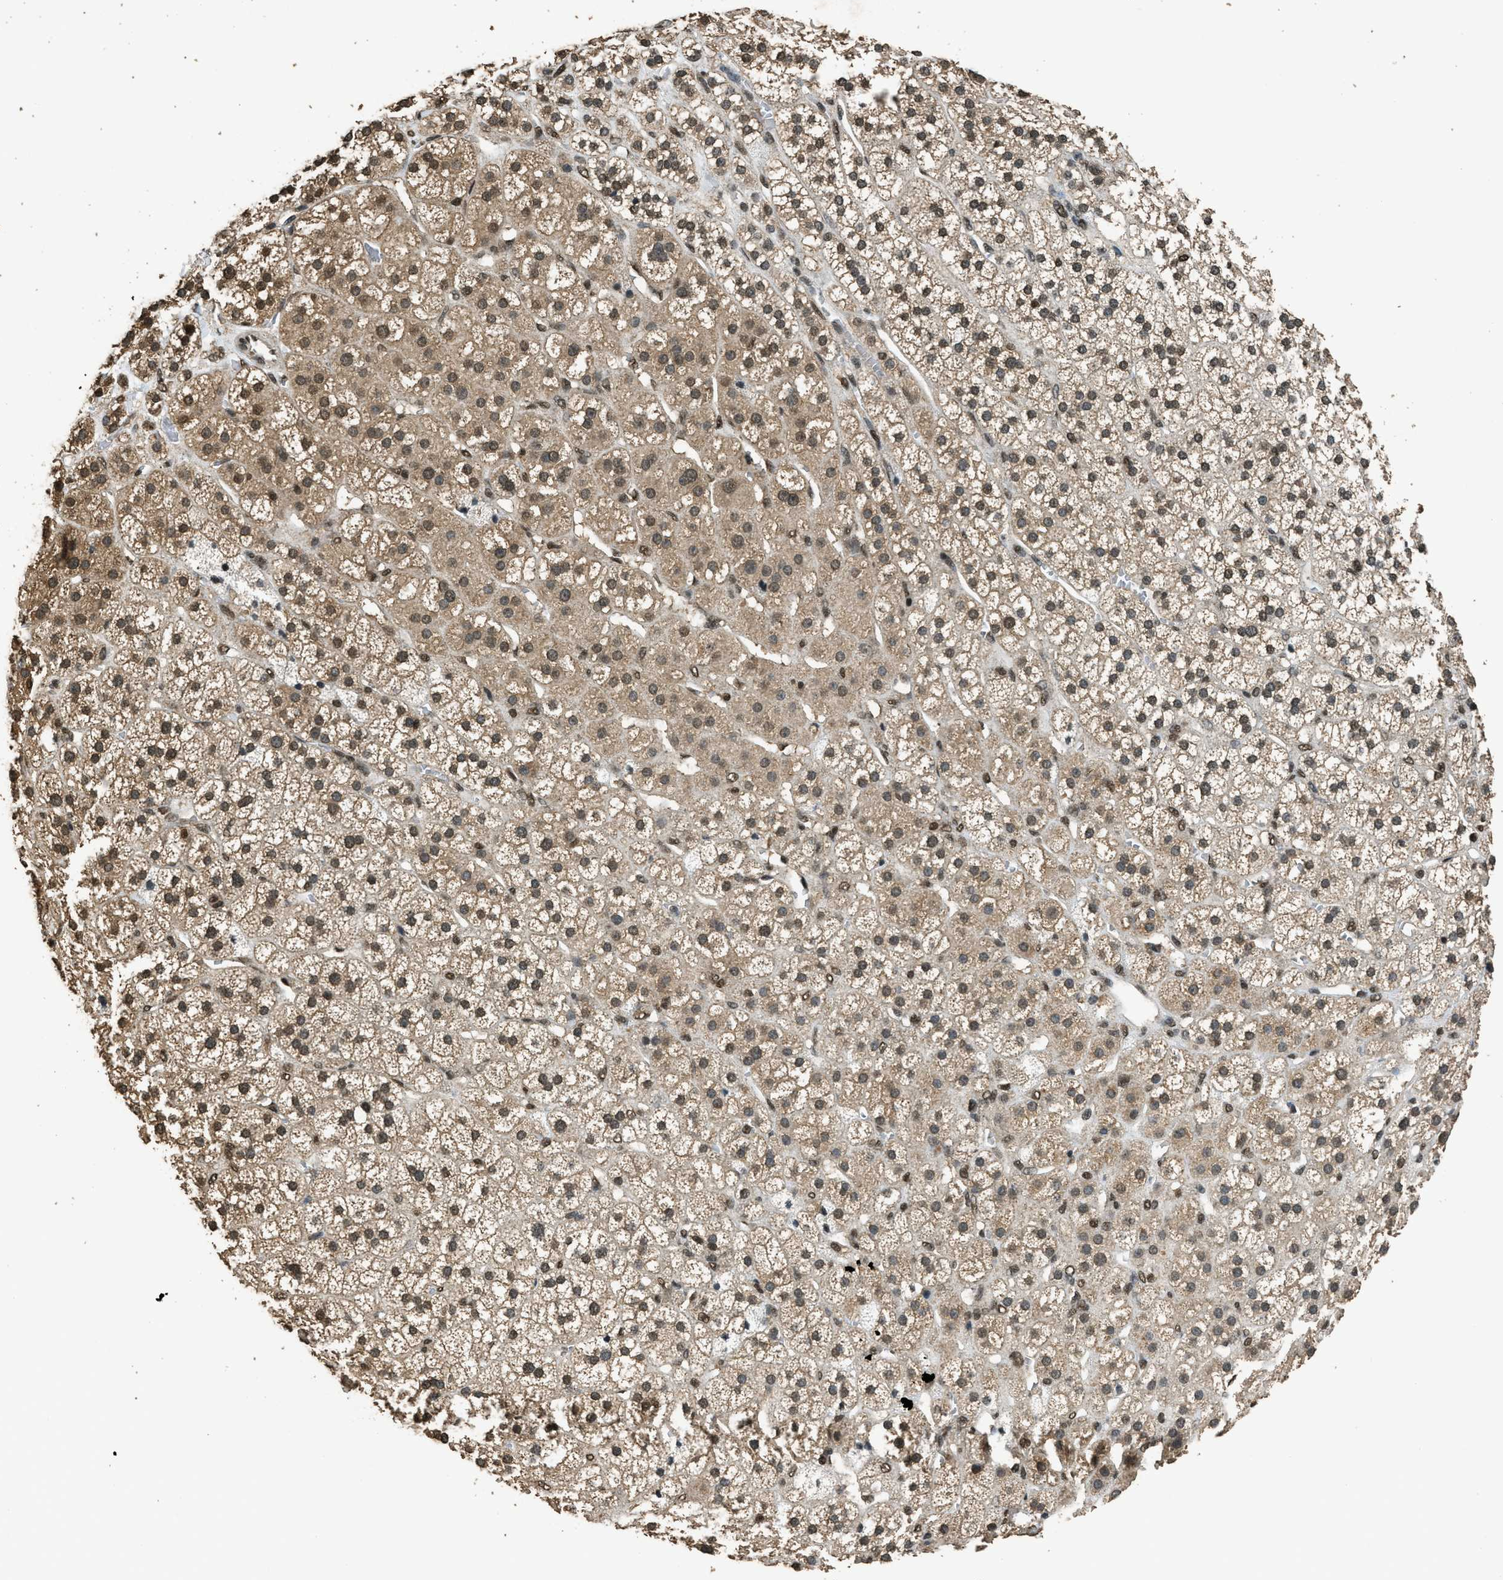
{"staining": {"intensity": "strong", "quantity": "25%-75%", "location": "cytoplasmic/membranous,nuclear"}, "tissue": "adrenal gland", "cell_type": "Glandular cells", "image_type": "normal", "snomed": [{"axis": "morphology", "description": "Normal tissue, NOS"}, {"axis": "topography", "description": "Adrenal gland"}], "caption": "Immunohistochemistry (IHC) micrograph of unremarkable adrenal gland: human adrenal gland stained using immunohistochemistry (IHC) displays high levels of strong protein expression localized specifically in the cytoplasmic/membranous,nuclear of glandular cells, appearing as a cytoplasmic/membranous,nuclear brown color.", "gene": "MYB", "patient": {"sex": "male", "age": 56}}